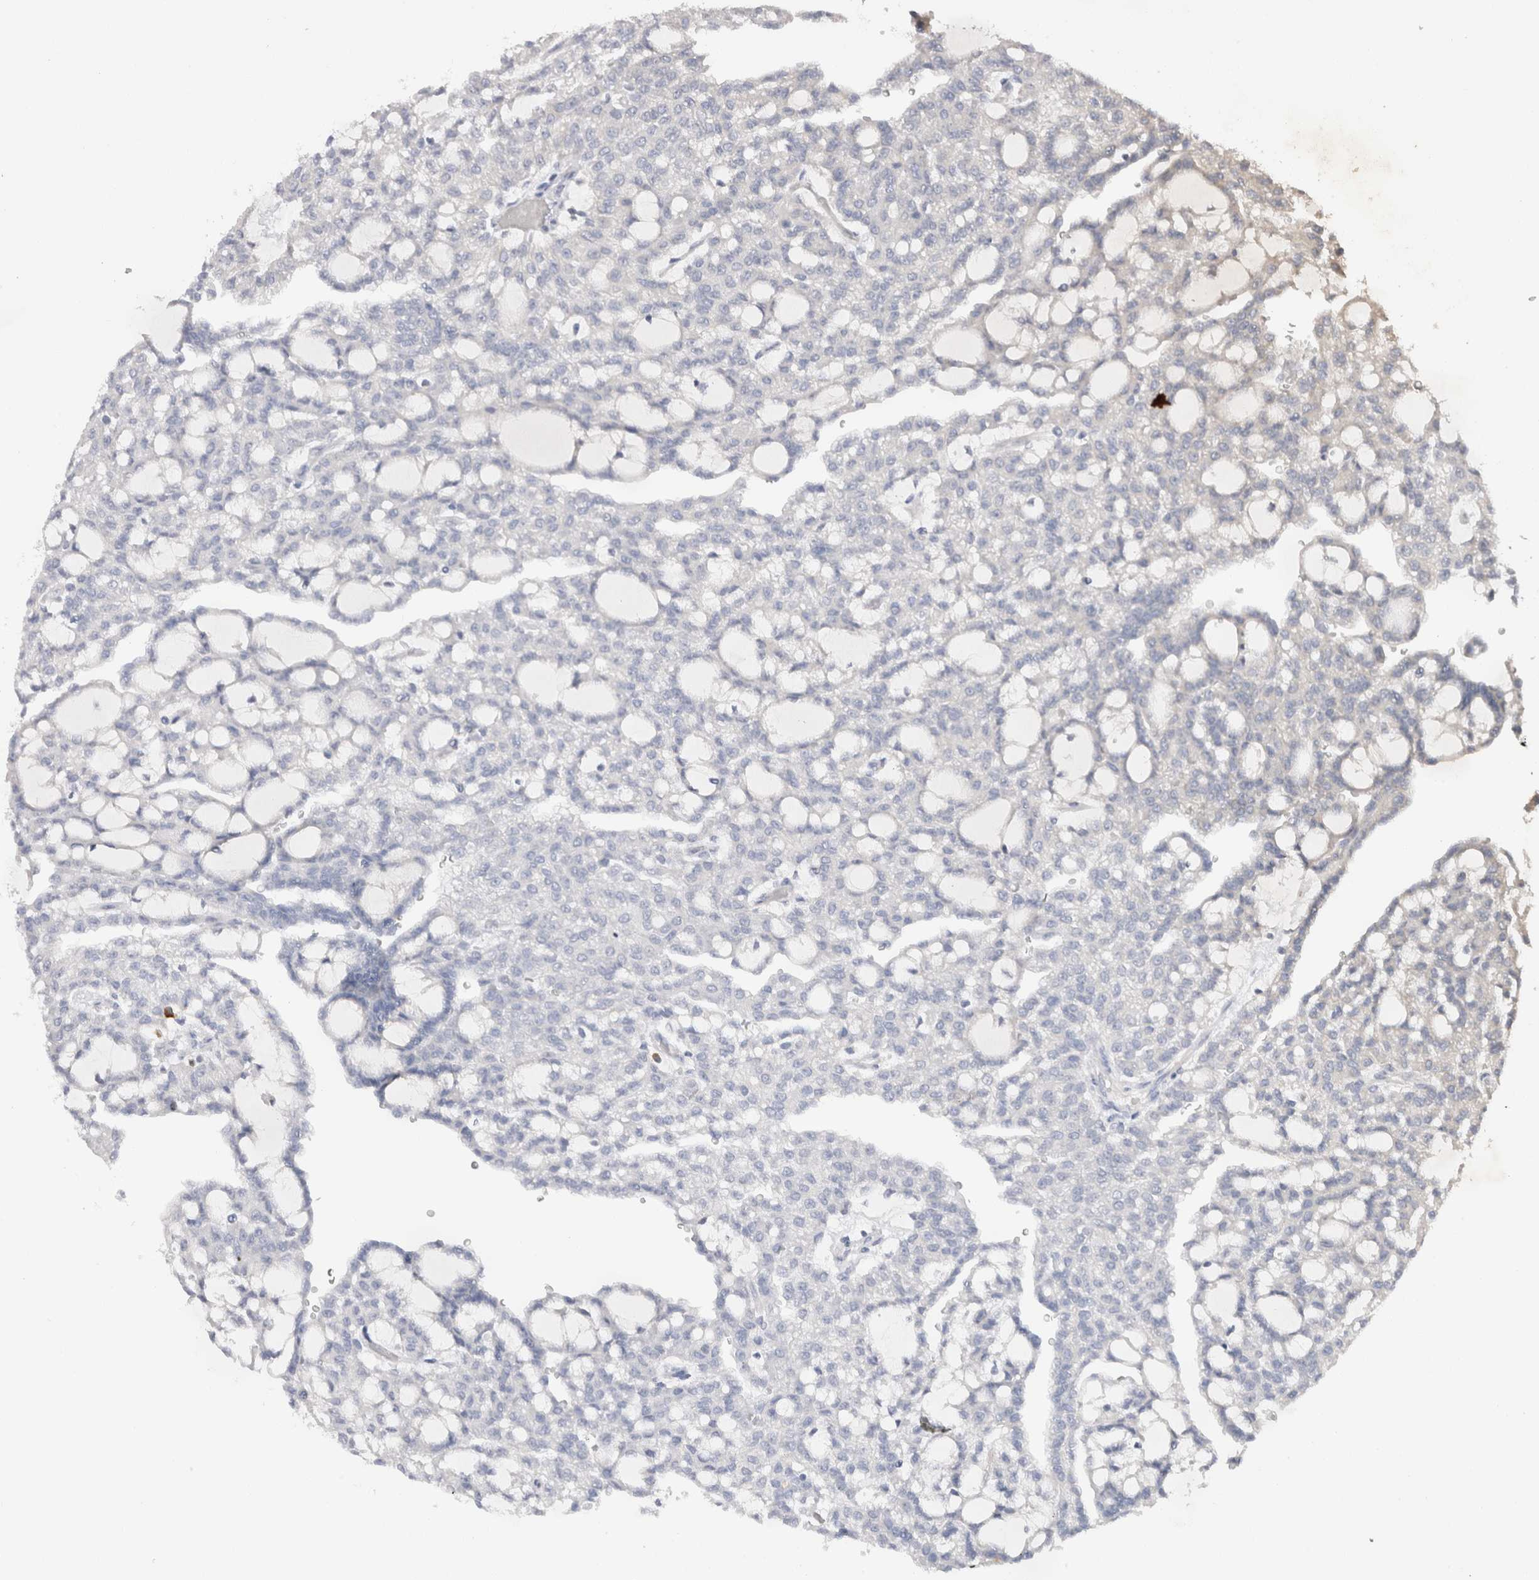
{"staining": {"intensity": "negative", "quantity": "none", "location": "none"}, "tissue": "renal cancer", "cell_type": "Tumor cells", "image_type": "cancer", "snomed": [{"axis": "morphology", "description": "Adenocarcinoma, NOS"}, {"axis": "topography", "description": "Kidney"}], "caption": "An IHC image of renal cancer (adenocarcinoma) is shown. There is no staining in tumor cells of renal cancer (adenocarcinoma).", "gene": "SPINK2", "patient": {"sex": "male", "age": 63}}